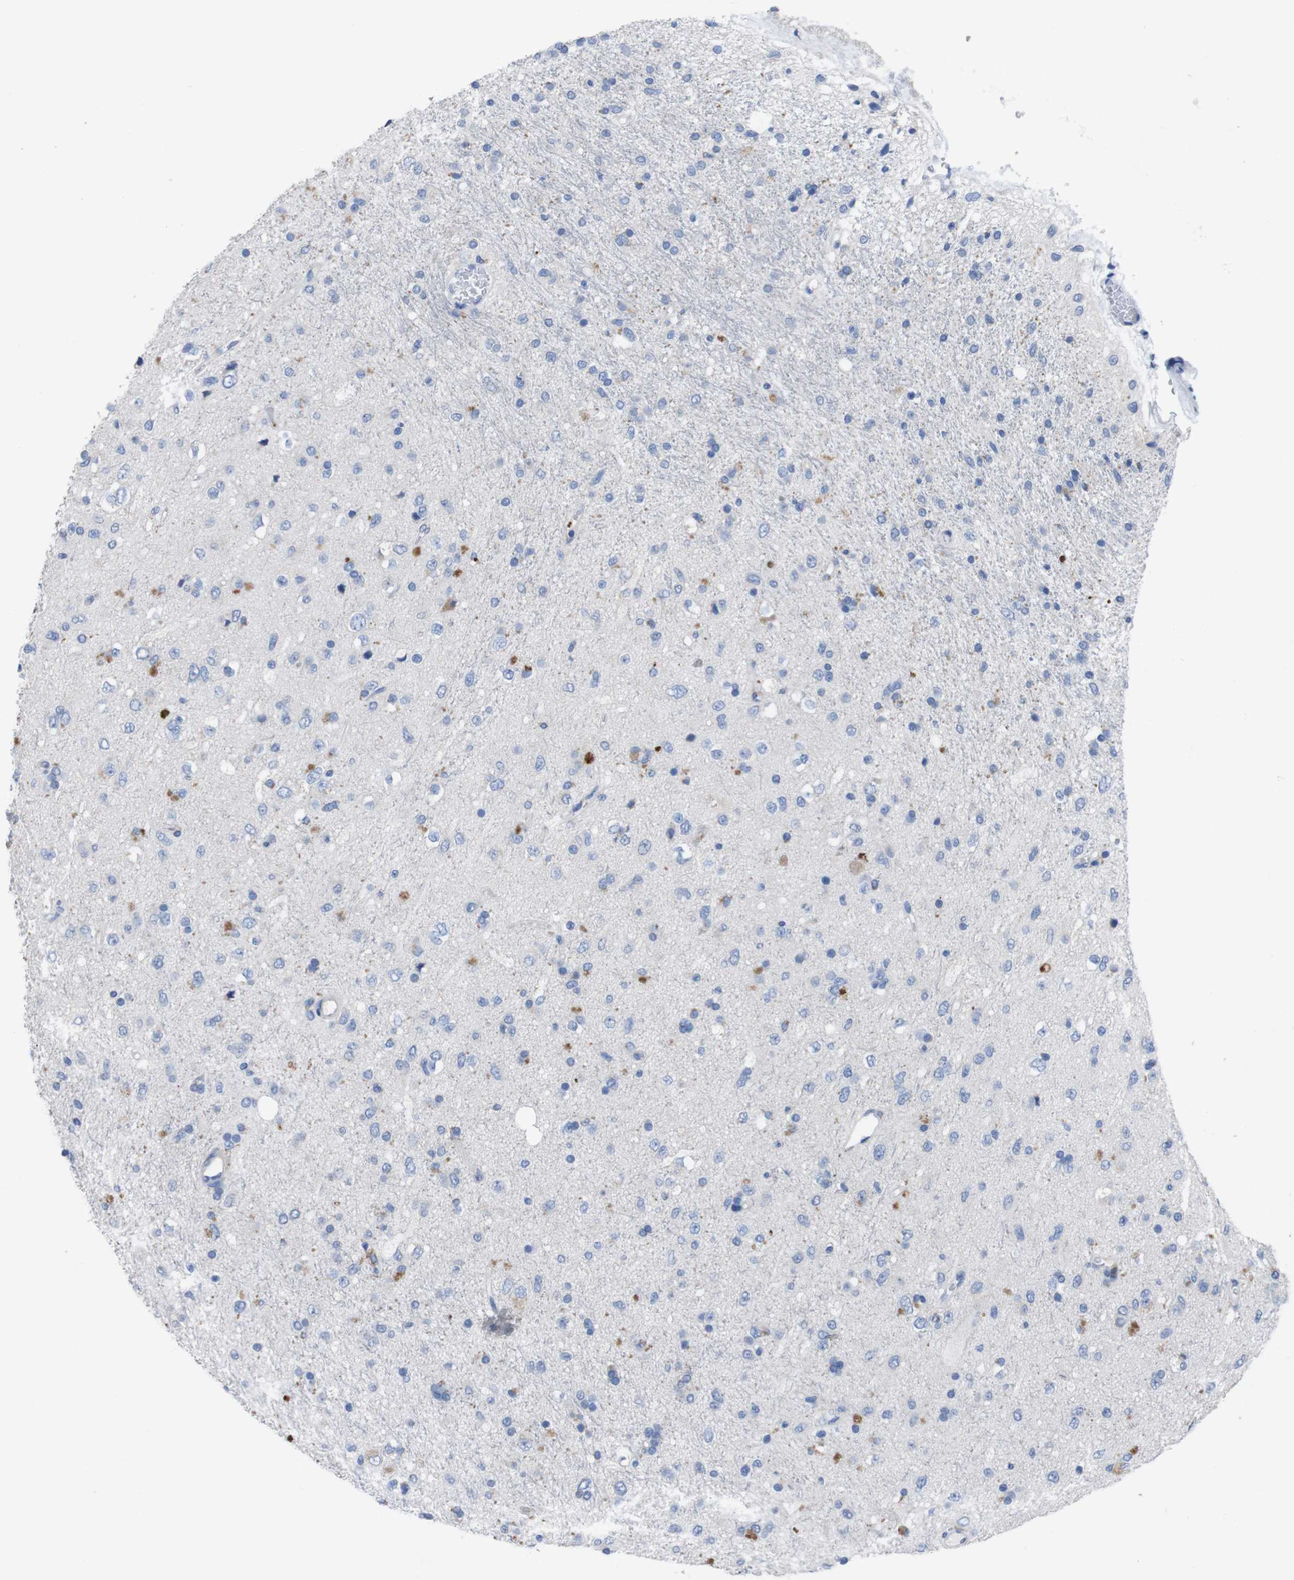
{"staining": {"intensity": "negative", "quantity": "none", "location": "none"}, "tissue": "glioma", "cell_type": "Tumor cells", "image_type": "cancer", "snomed": [{"axis": "morphology", "description": "Glioma, malignant, Low grade"}, {"axis": "topography", "description": "Brain"}], "caption": "DAB (3,3'-diaminobenzidine) immunohistochemical staining of glioma demonstrates no significant expression in tumor cells. (DAB (3,3'-diaminobenzidine) IHC, high magnification).", "gene": "GJB2", "patient": {"sex": "male", "age": 77}}